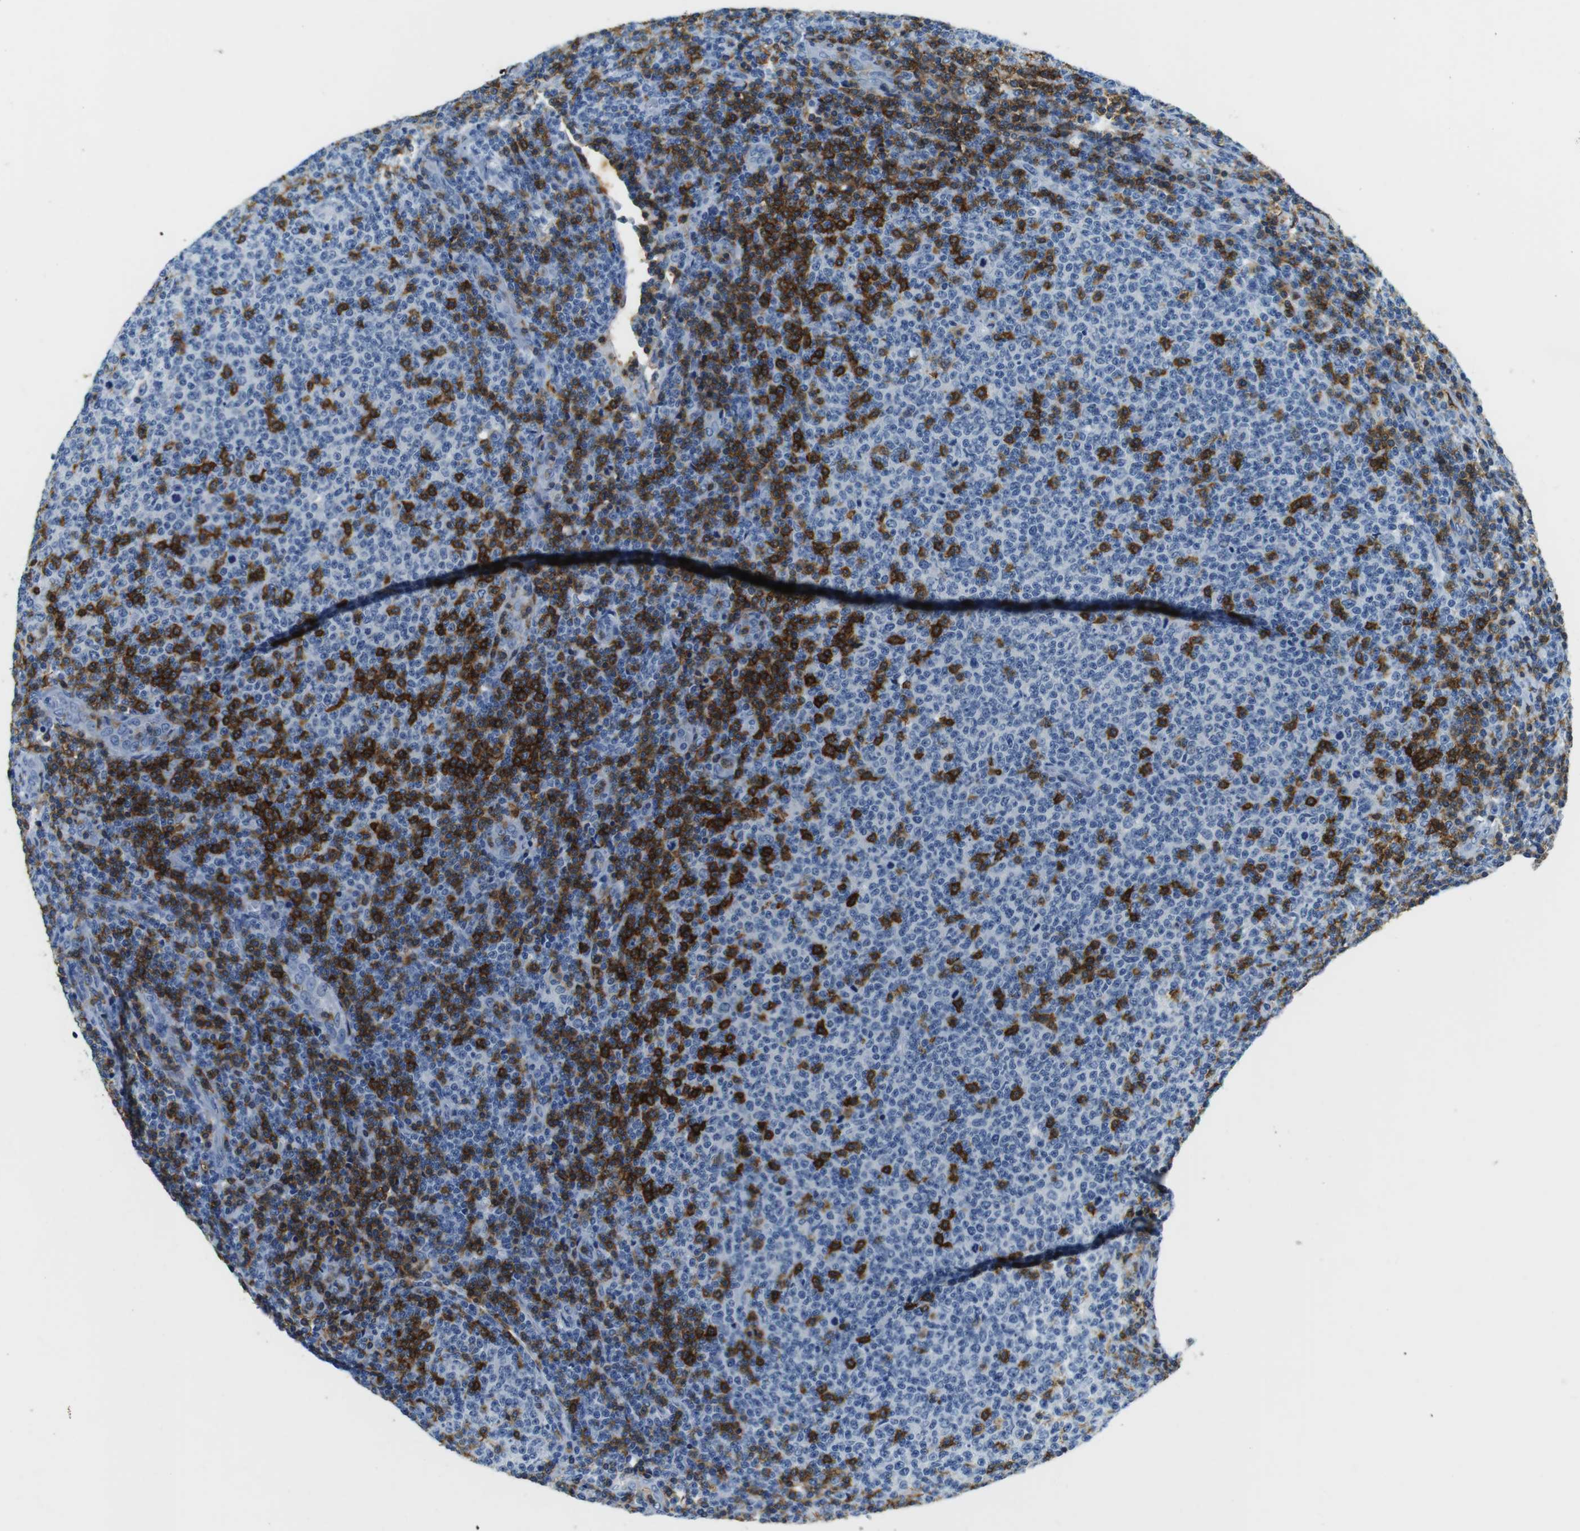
{"staining": {"intensity": "negative", "quantity": "none", "location": "none"}, "tissue": "lymphoma", "cell_type": "Tumor cells", "image_type": "cancer", "snomed": [{"axis": "morphology", "description": "Malignant lymphoma, non-Hodgkin's type, Low grade"}, {"axis": "topography", "description": "Lymph node"}], "caption": "Image shows no significant protein positivity in tumor cells of malignant lymphoma, non-Hodgkin's type (low-grade).", "gene": "LAT", "patient": {"sex": "male", "age": 66}}